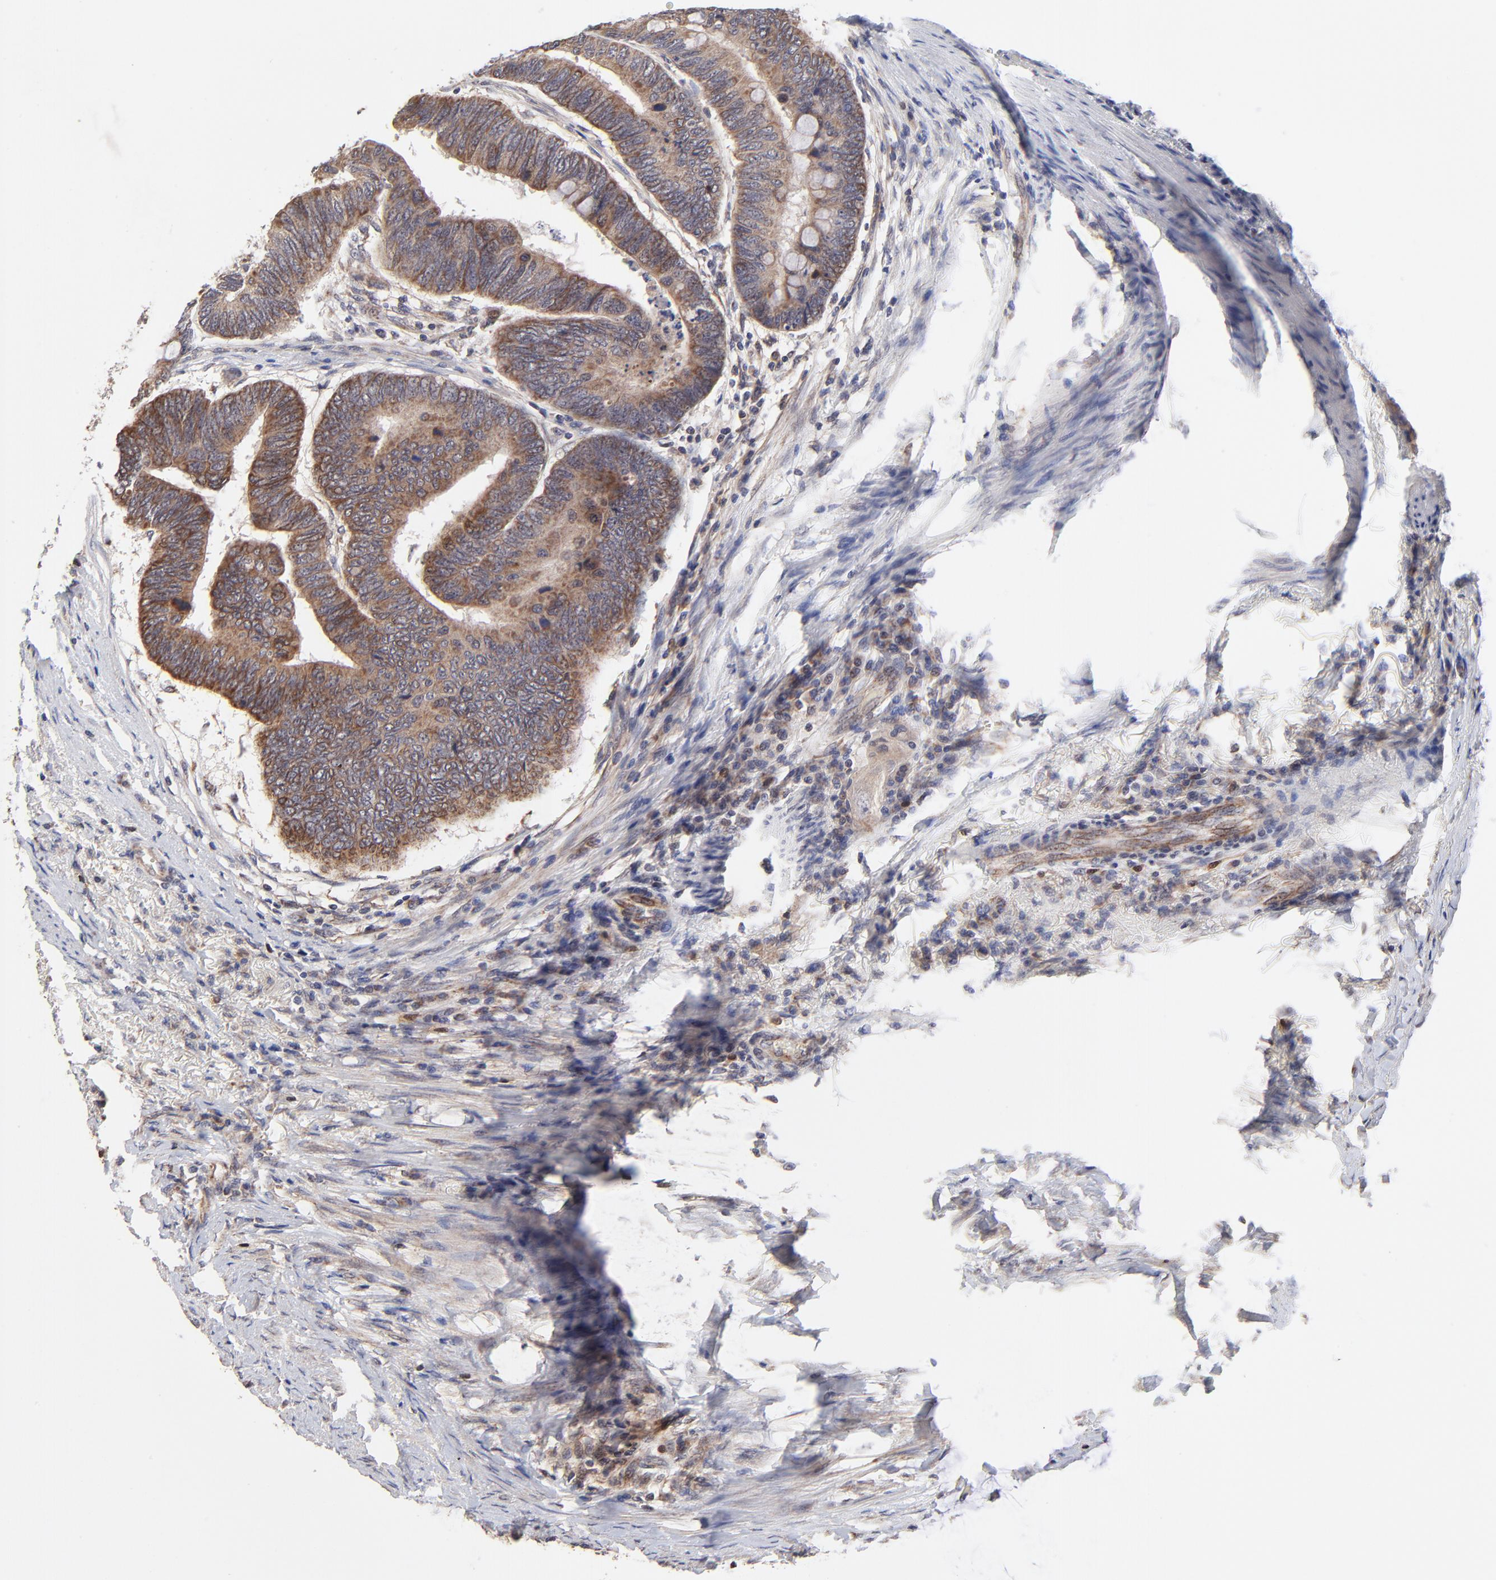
{"staining": {"intensity": "moderate", "quantity": ">75%", "location": "cytoplasmic/membranous"}, "tissue": "colorectal cancer", "cell_type": "Tumor cells", "image_type": "cancer", "snomed": [{"axis": "morphology", "description": "Normal tissue, NOS"}, {"axis": "morphology", "description": "Adenocarcinoma, NOS"}, {"axis": "topography", "description": "Rectum"}, {"axis": "topography", "description": "Peripheral nerve tissue"}], "caption": "A medium amount of moderate cytoplasmic/membranous expression is identified in about >75% of tumor cells in adenocarcinoma (colorectal) tissue. The protein is shown in brown color, while the nuclei are stained blue.", "gene": "FBXL12", "patient": {"sex": "male", "age": 92}}